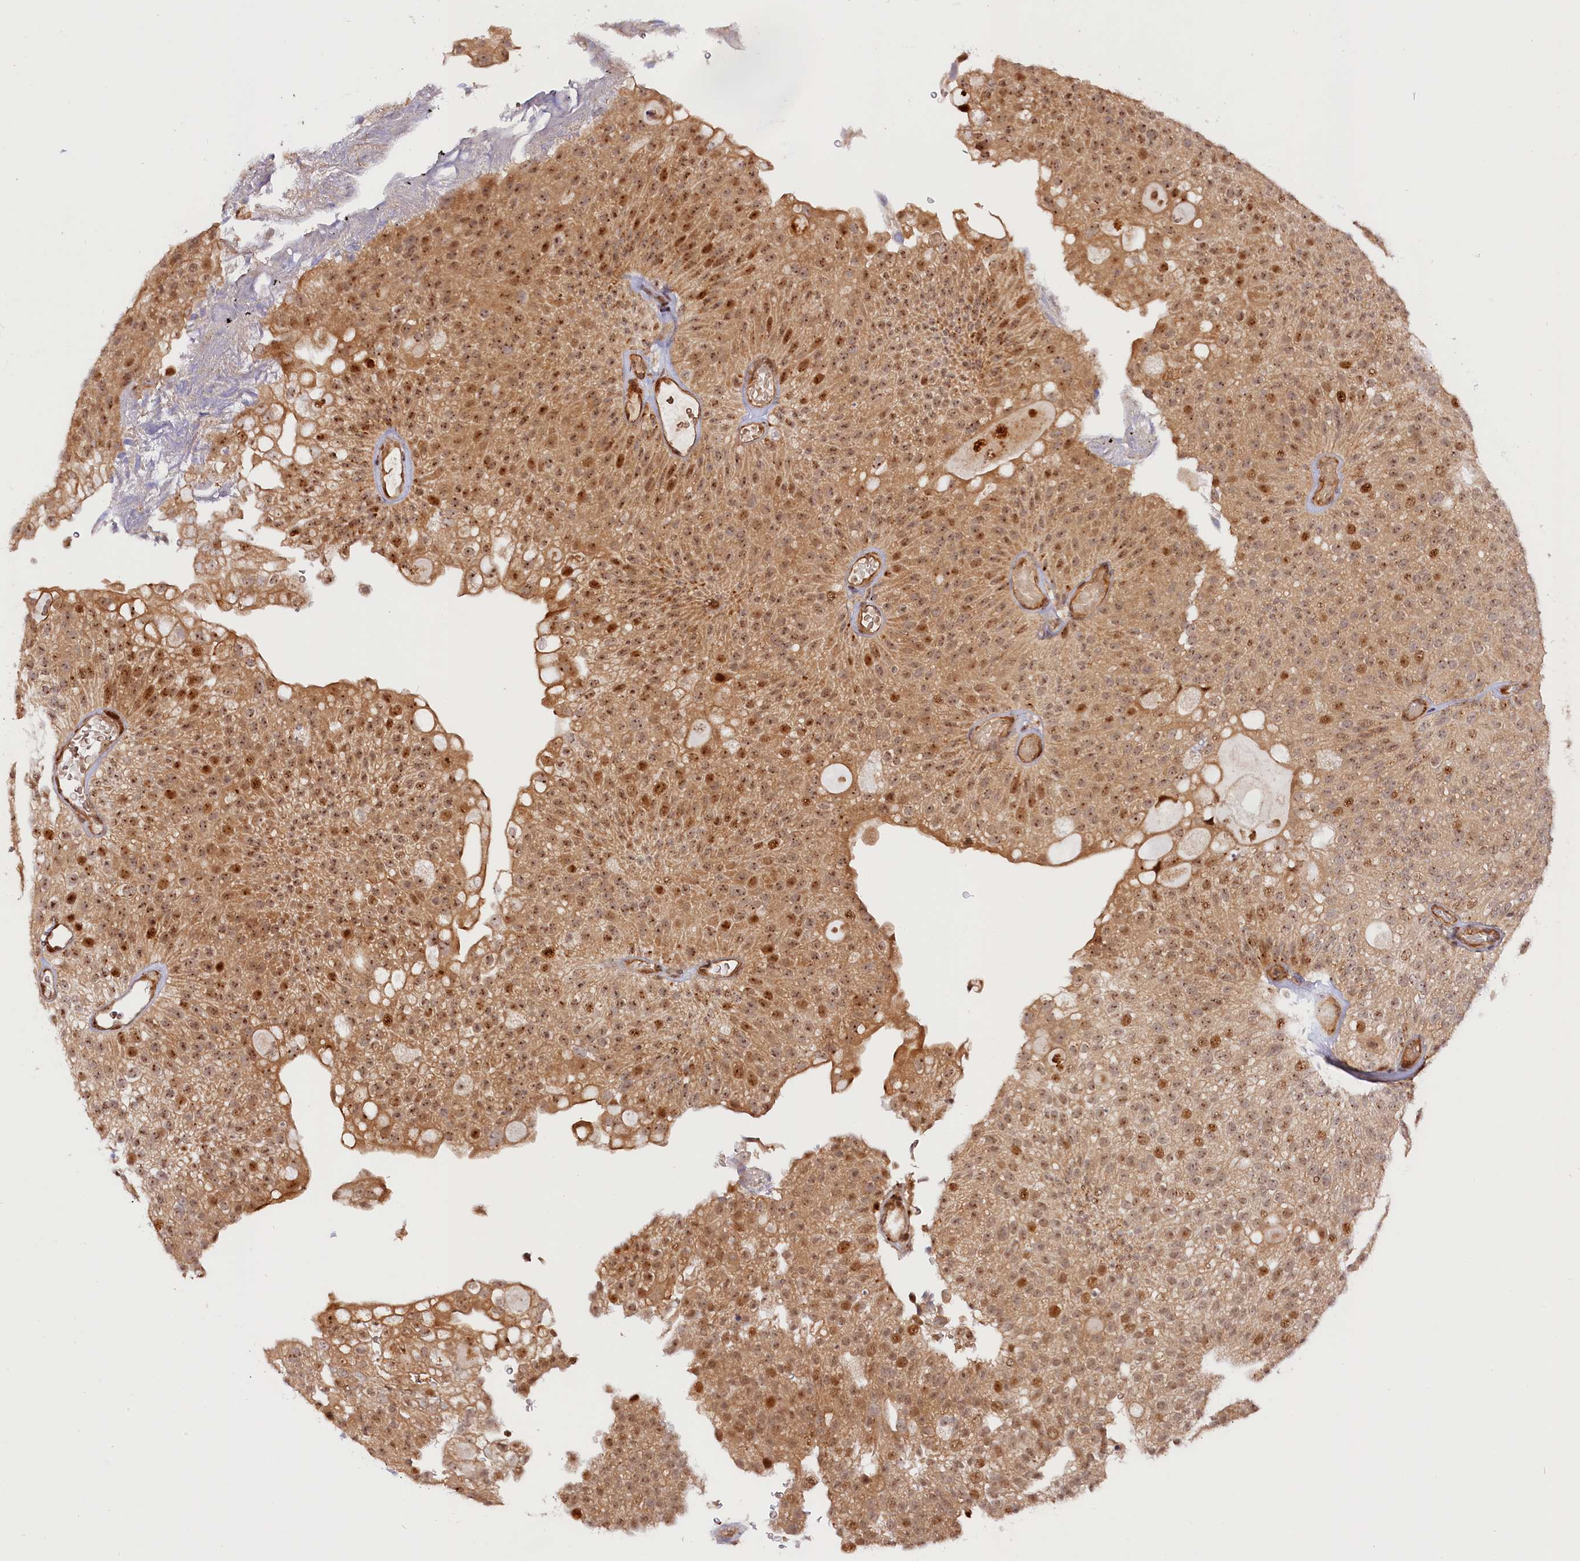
{"staining": {"intensity": "moderate", "quantity": ">75%", "location": "cytoplasmic/membranous,nuclear"}, "tissue": "urothelial cancer", "cell_type": "Tumor cells", "image_type": "cancer", "snomed": [{"axis": "morphology", "description": "Urothelial carcinoma, Low grade"}, {"axis": "topography", "description": "Urinary bladder"}], "caption": "Immunohistochemical staining of human low-grade urothelial carcinoma reveals medium levels of moderate cytoplasmic/membranous and nuclear protein positivity in about >75% of tumor cells. The staining is performed using DAB brown chromogen to label protein expression. The nuclei are counter-stained blue using hematoxylin.", "gene": "ANKRD24", "patient": {"sex": "male", "age": 78}}